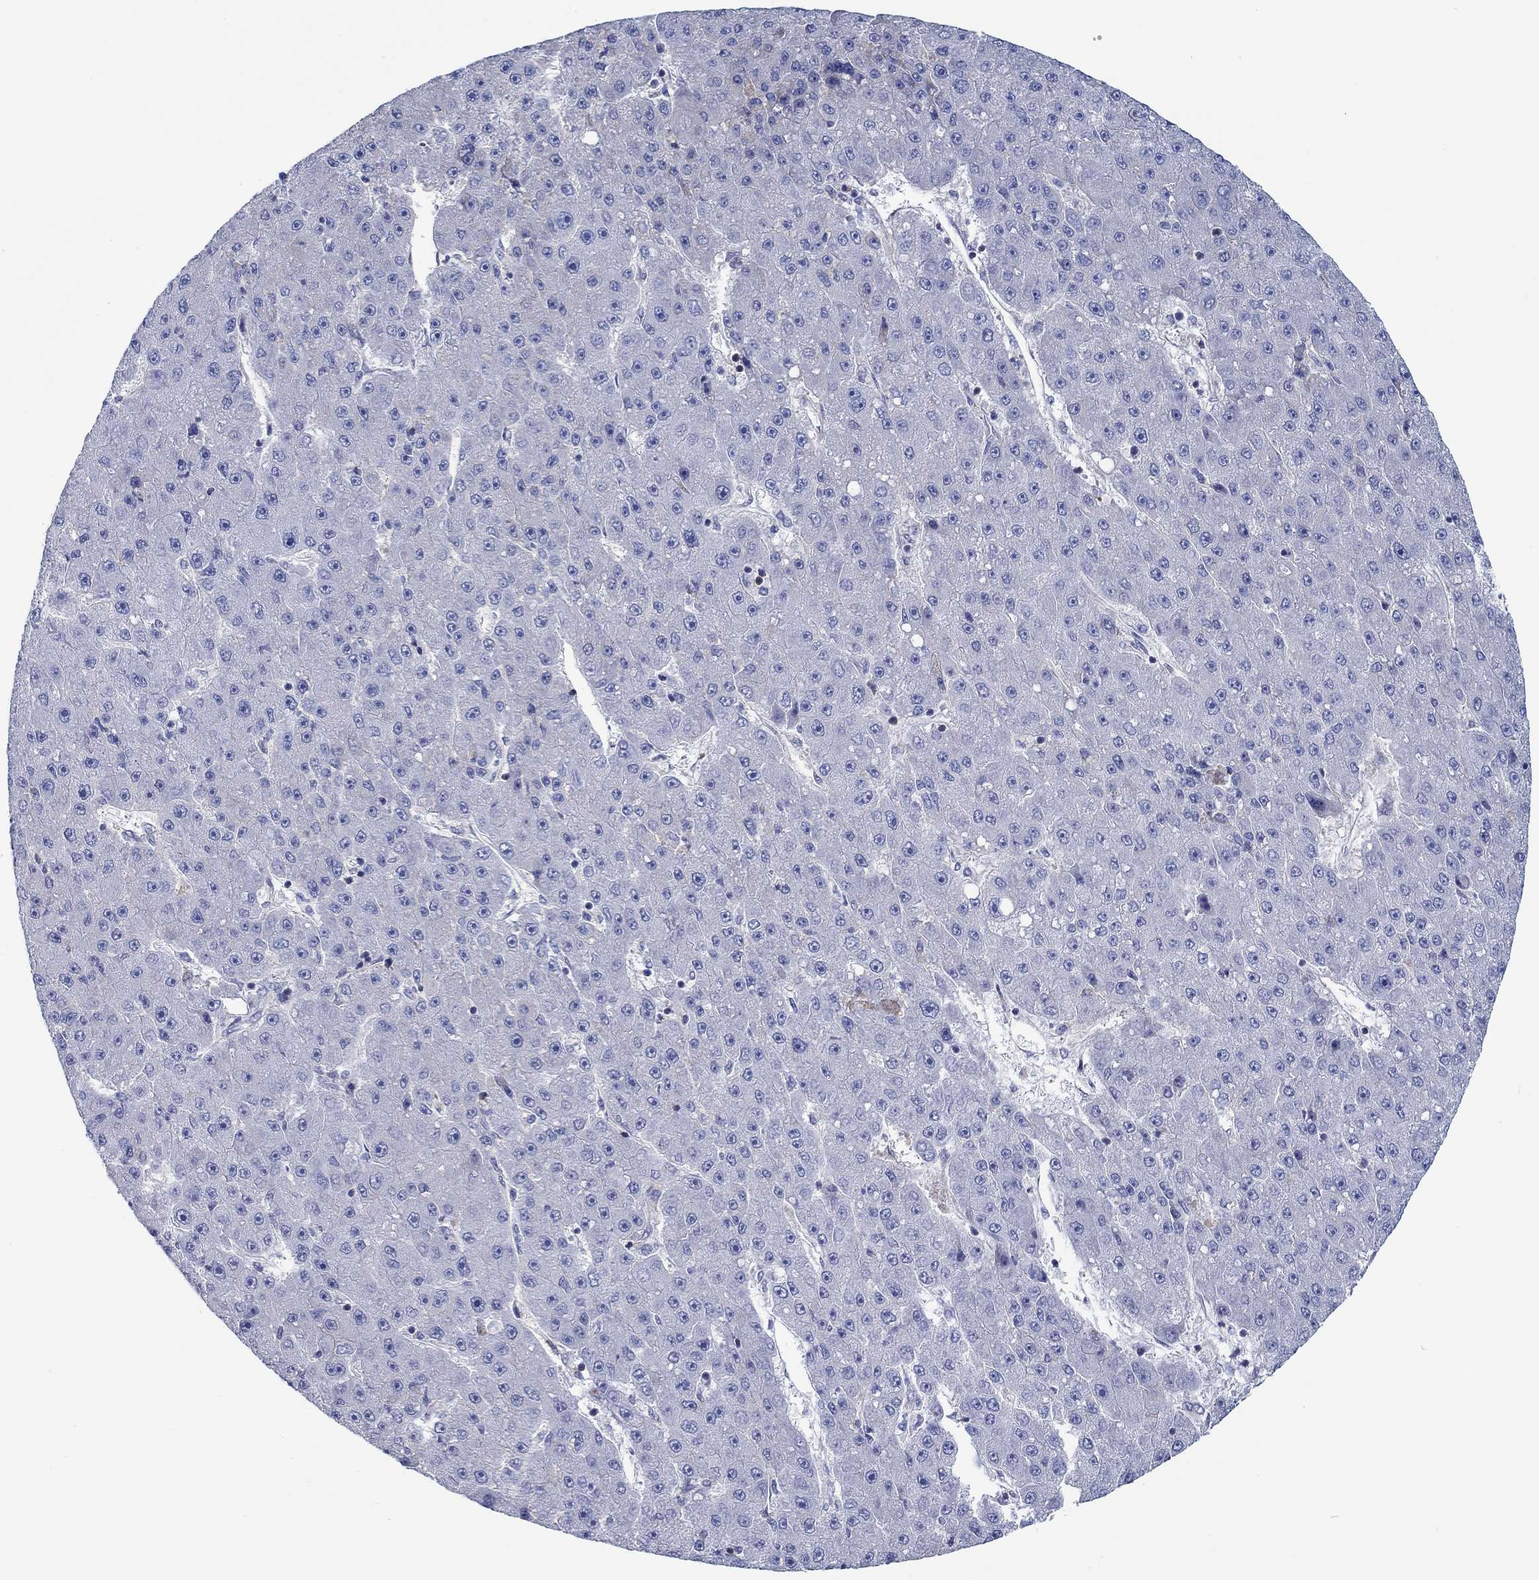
{"staining": {"intensity": "negative", "quantity": "none", "location": "none"}, "tissue": "liver cancer", "cell_type": "Tumor cells", "image_type": "cancer", "snomed": [{"axis": "morphology", "description": "Carcinoma, Hepatocellular, NOS"}, {"axis": "topography", "description": "Liver"}], "caption": "An IHC micrograph of hepatocellular carcinoma (liver) is shown. There is no staining in tumor cells of hepatocellular carcinoma (liver). (DAB (3,3'-diaminobenzidine) IHC with hematoxylin counter stain).", "gene": "FMN1", "patient": {"sex": "male", "age": 67}}